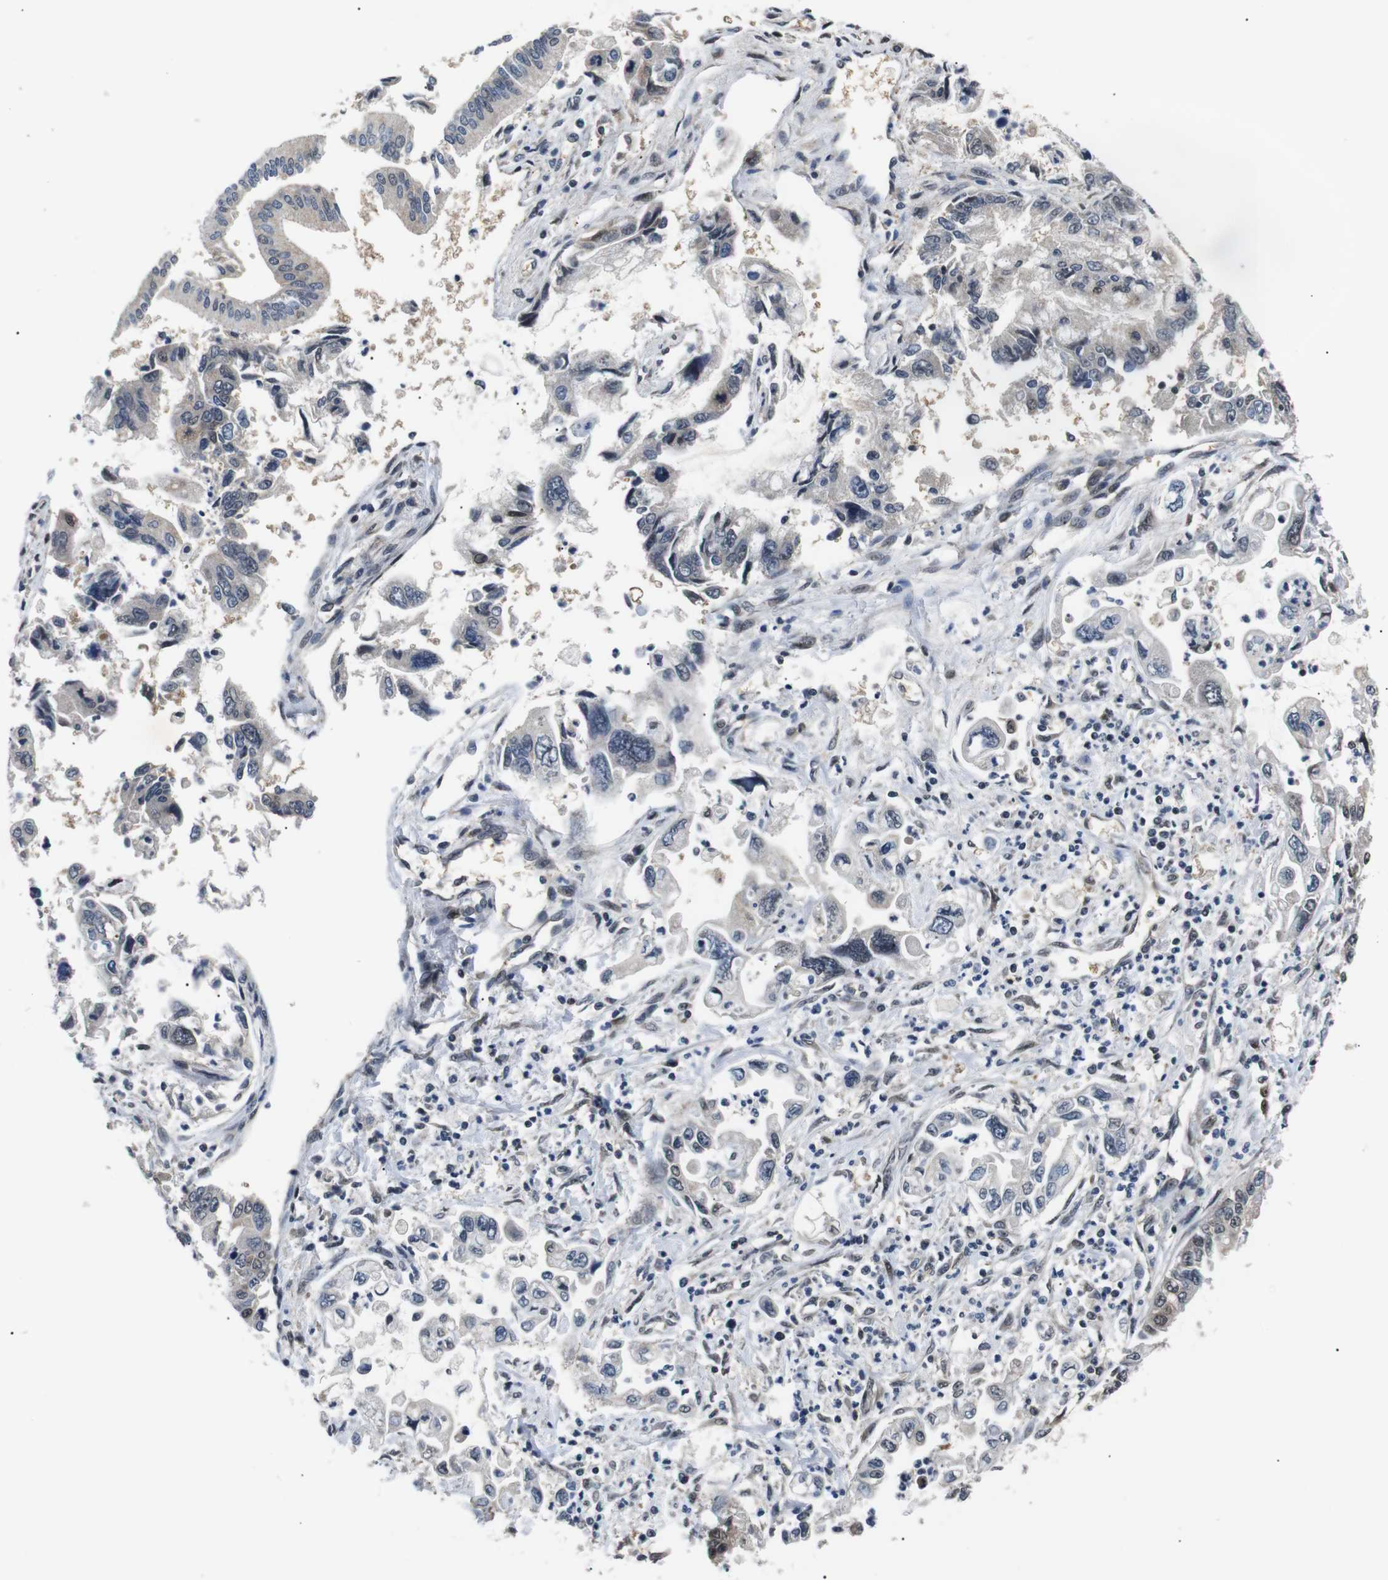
{"staining": {"intensity": "weak", "quantity": "<25%", "location": "nuclear"}, "tissue": "pancreatic cancer", "cell_type": "Tumor cells", "image_type": "cancer", "snomed": [{"axis": "morphology", "description": "Adenocarcinoma, NOS"}, {"axis": "topography", "description": "Pancreas"}], "caption": "Immunohistochemistry (IHC) image of adenocarcinoma (pancreatic) stained for a protein (brown), which displays no expression in tumor cells.", "gene": "SKP1", "patient": {"sex": "male", "age": 56}}